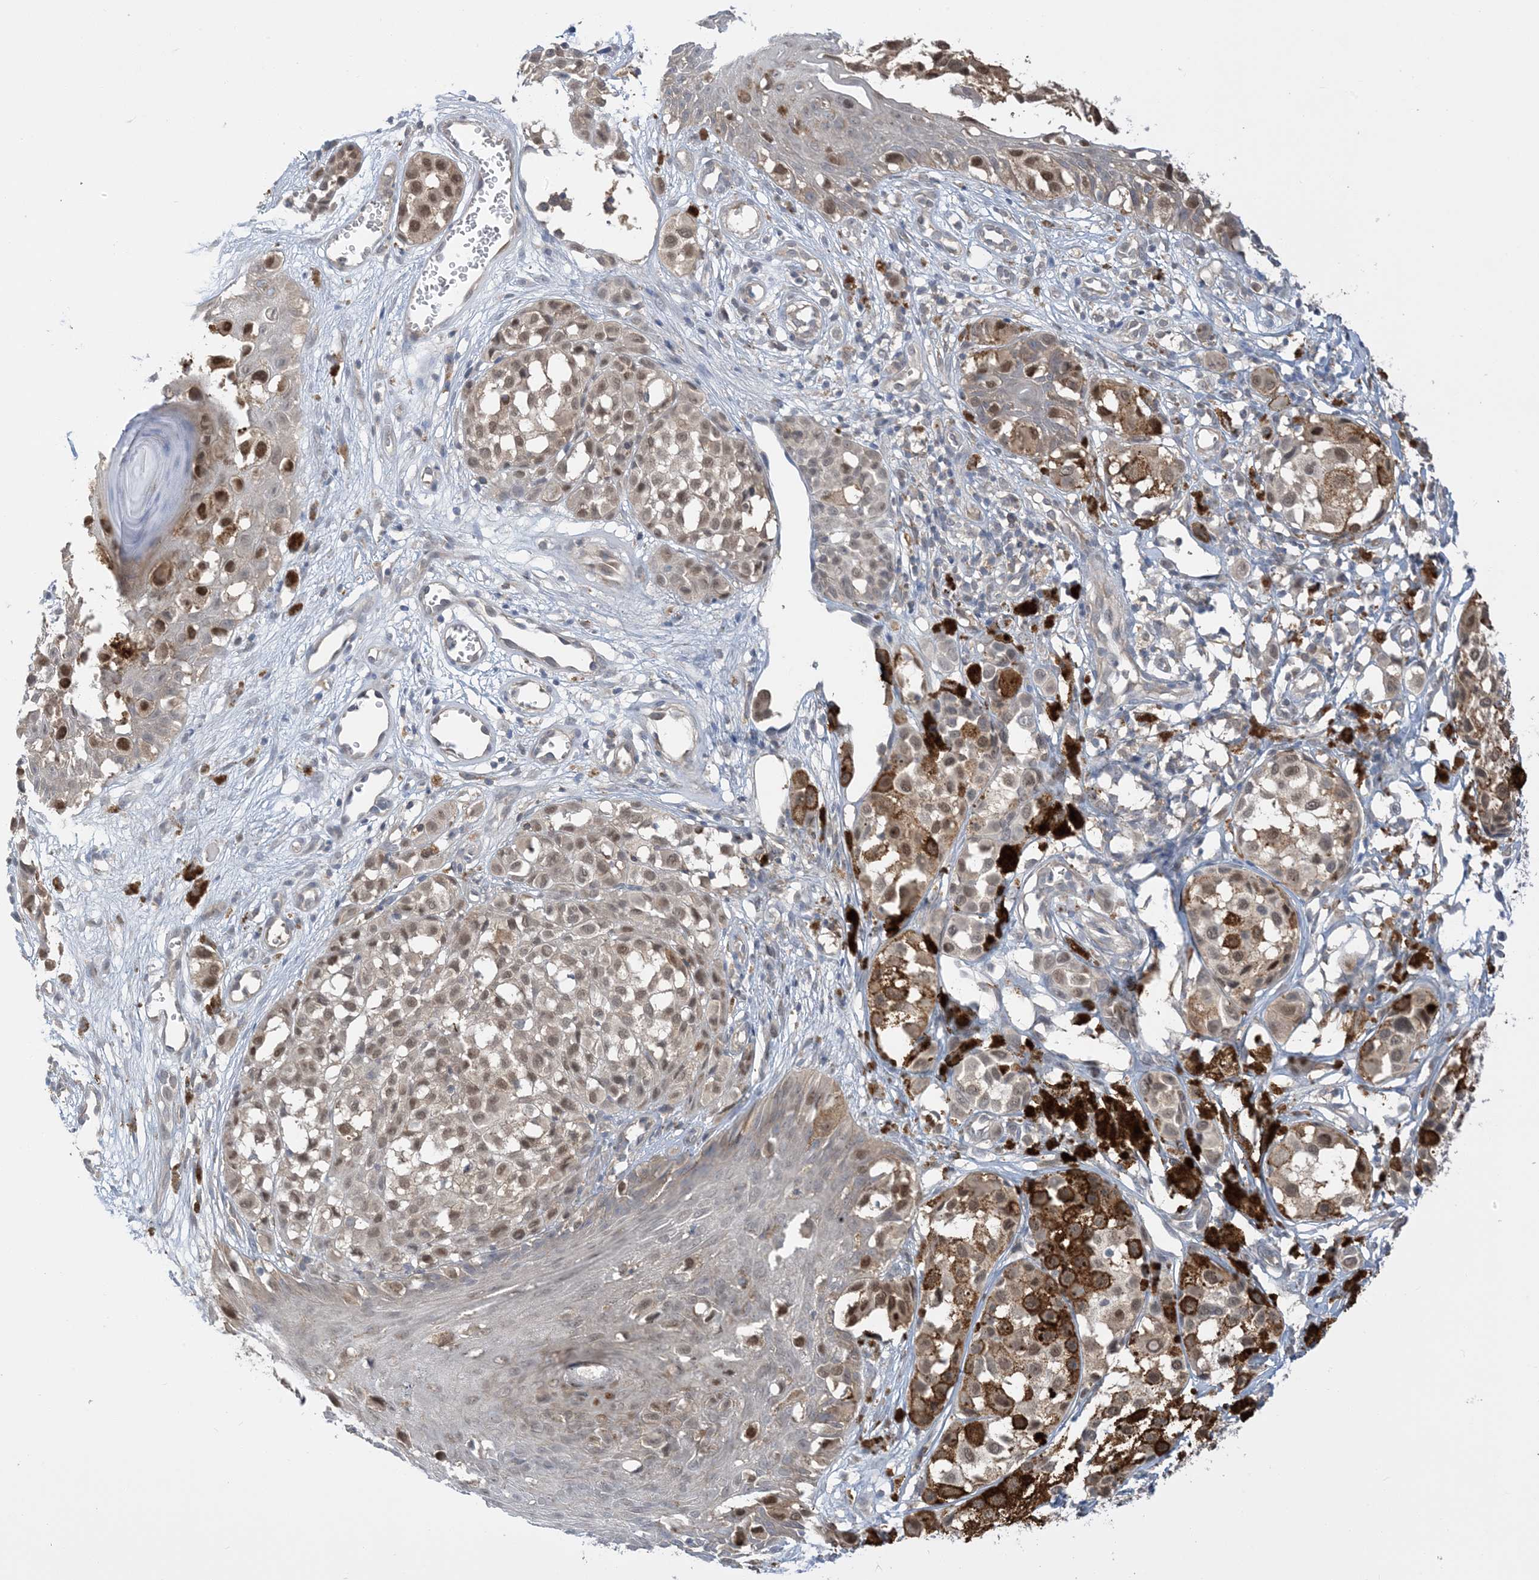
{"staining": {"intensity": "moderate", "quantity": ">75%", "location": "nuclear"}, "tissue": "melanoma", "cell_type": "Tumor cells", "image_type": "cancer", "snomed": [{"axis": "morphology", "description": "Malignant melanoma, NOS"}, {"axis": "topography", "description": "Skin of leg"}], "caption": "Protein expression analysis of human malignant melanoma reveals moderate nuclear expression in approximately >75% of tumor cells.", "gene": "WDR26", "patient": {"sex": "female", "age": 72}}